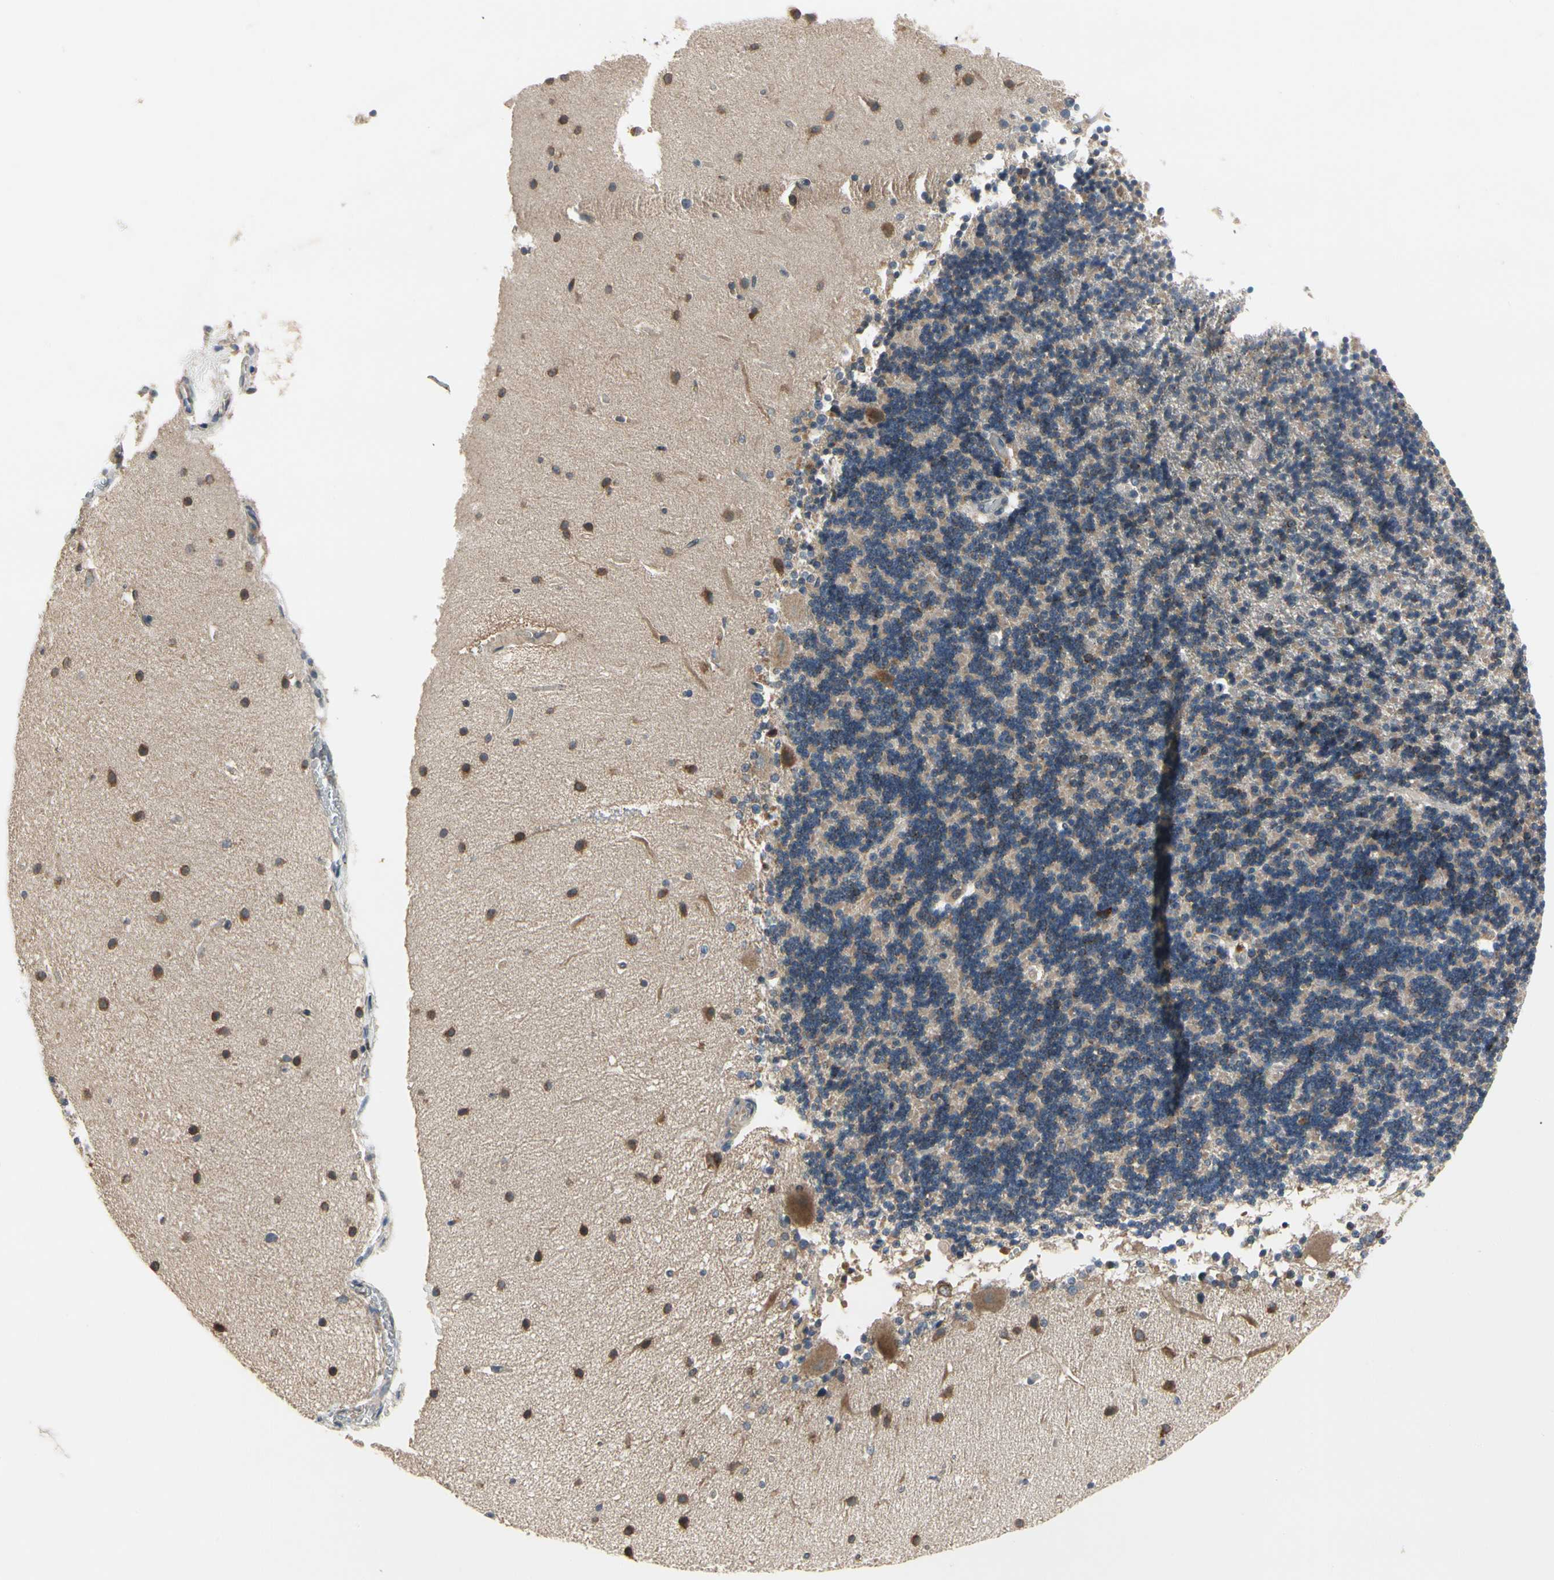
{"staining": {"intensity": "negative", "quantity": "none", "location": "none"}, "tissue": "cerebellum", "cell_type": "Cells in granular layer", "image_type": "normal", "snomed": [{"axis": "morphology", "description": "Normal tissue, NOS"}, {"axis": "topography", "description": "Cerebellum"}], "caption": "IHC image of unremarkable cerebellum stained for a protein (brown), which reveals no expression in cells in granular layer. The staining is performed using DAB brown chromogen with nuclei counter-stained in using hematoxylin.", "gene": "CGREF1", "patient": {"sex": "female", "age": 54}}